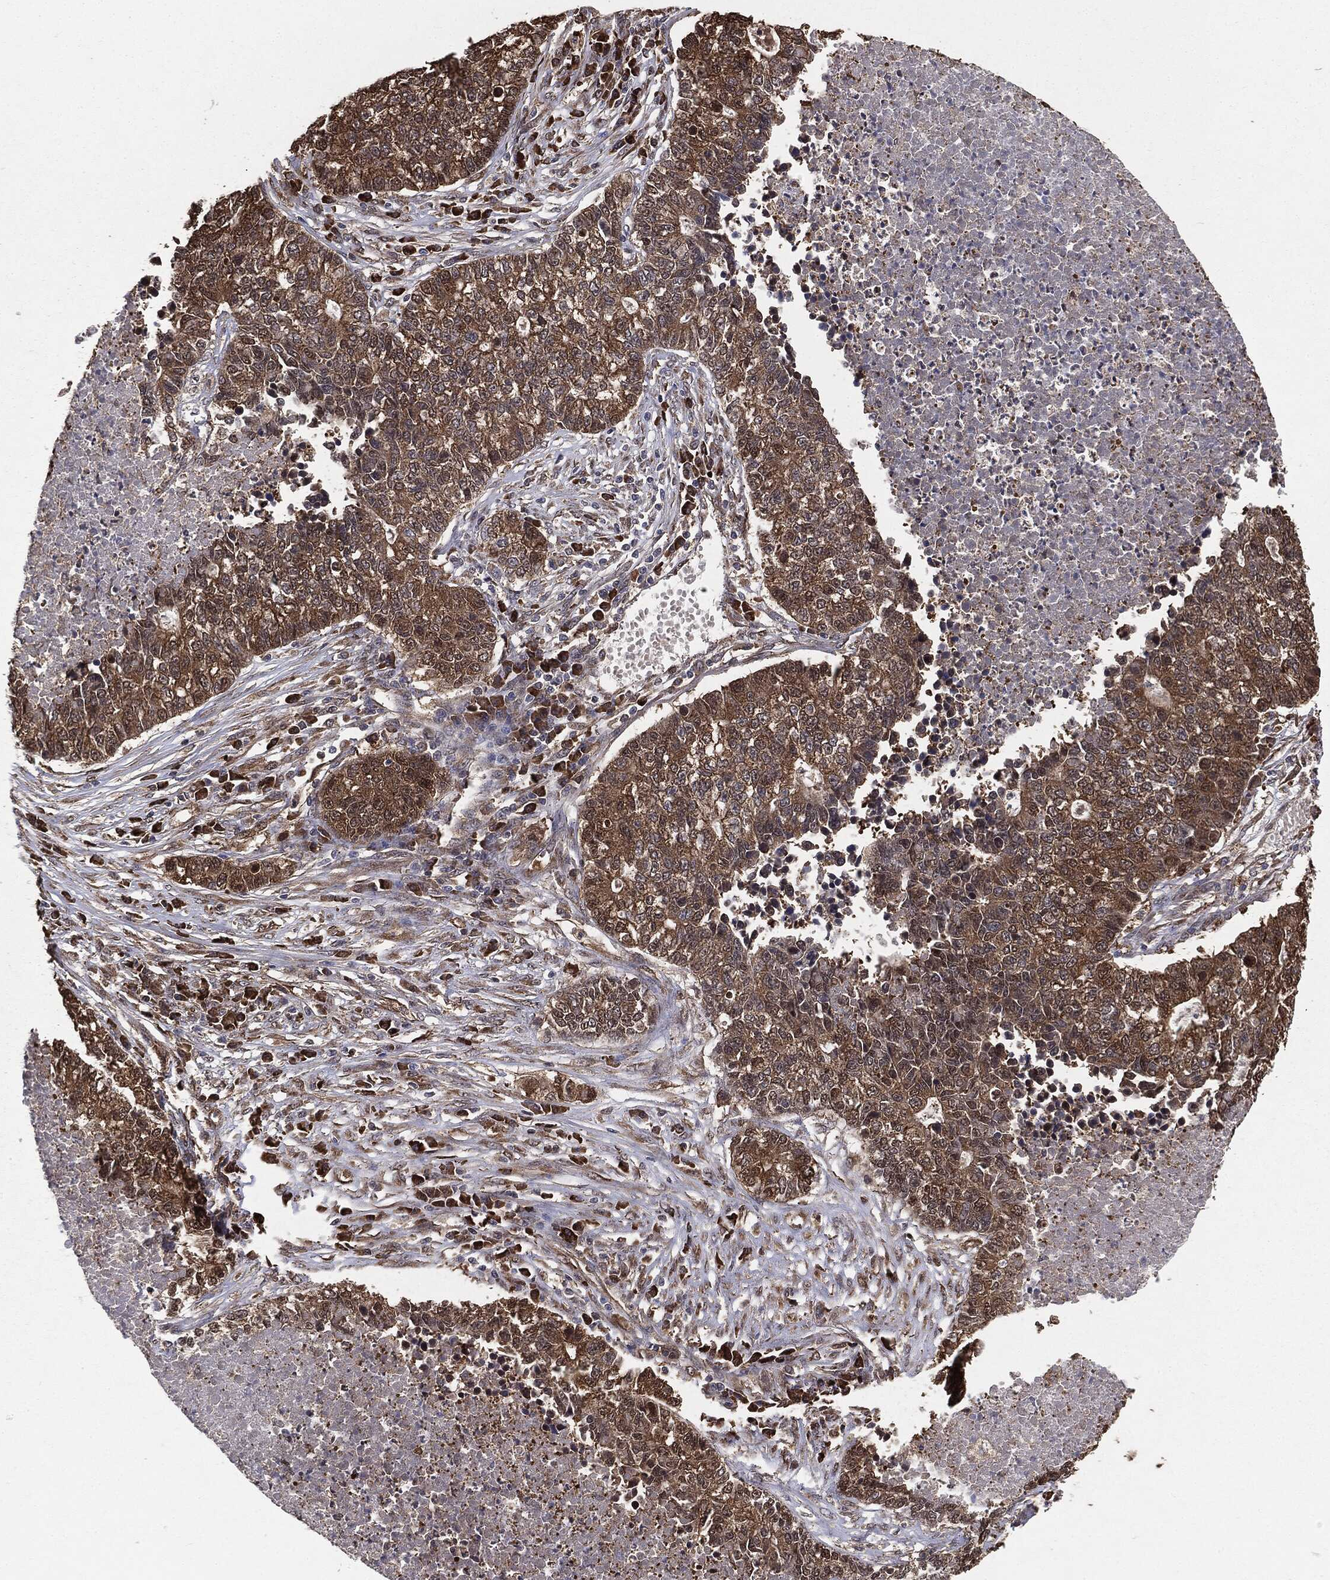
{"staining": {"intensity": "moderate", "quantity": ">75%", "location": "cytoplasmic/membranous"}, "tissue": "lung cancer", "cell_type": "Tumor cells", "image_type": "cancer", "snomed": [{"axis": "morphology", "description": "Adenocarcinoma, NOS"}, {"axis": "topography", "description": "Lung"}], "caption": "A high-resolution image shows immunohistochemistry (IHC) staining of adenocarcinoma (lung), which exhibits moderate cytoplasmic/membranous expression in about >75% of tumor cells.", "gene": "NME1", "patient": {"sex": "male", "age": 57}}